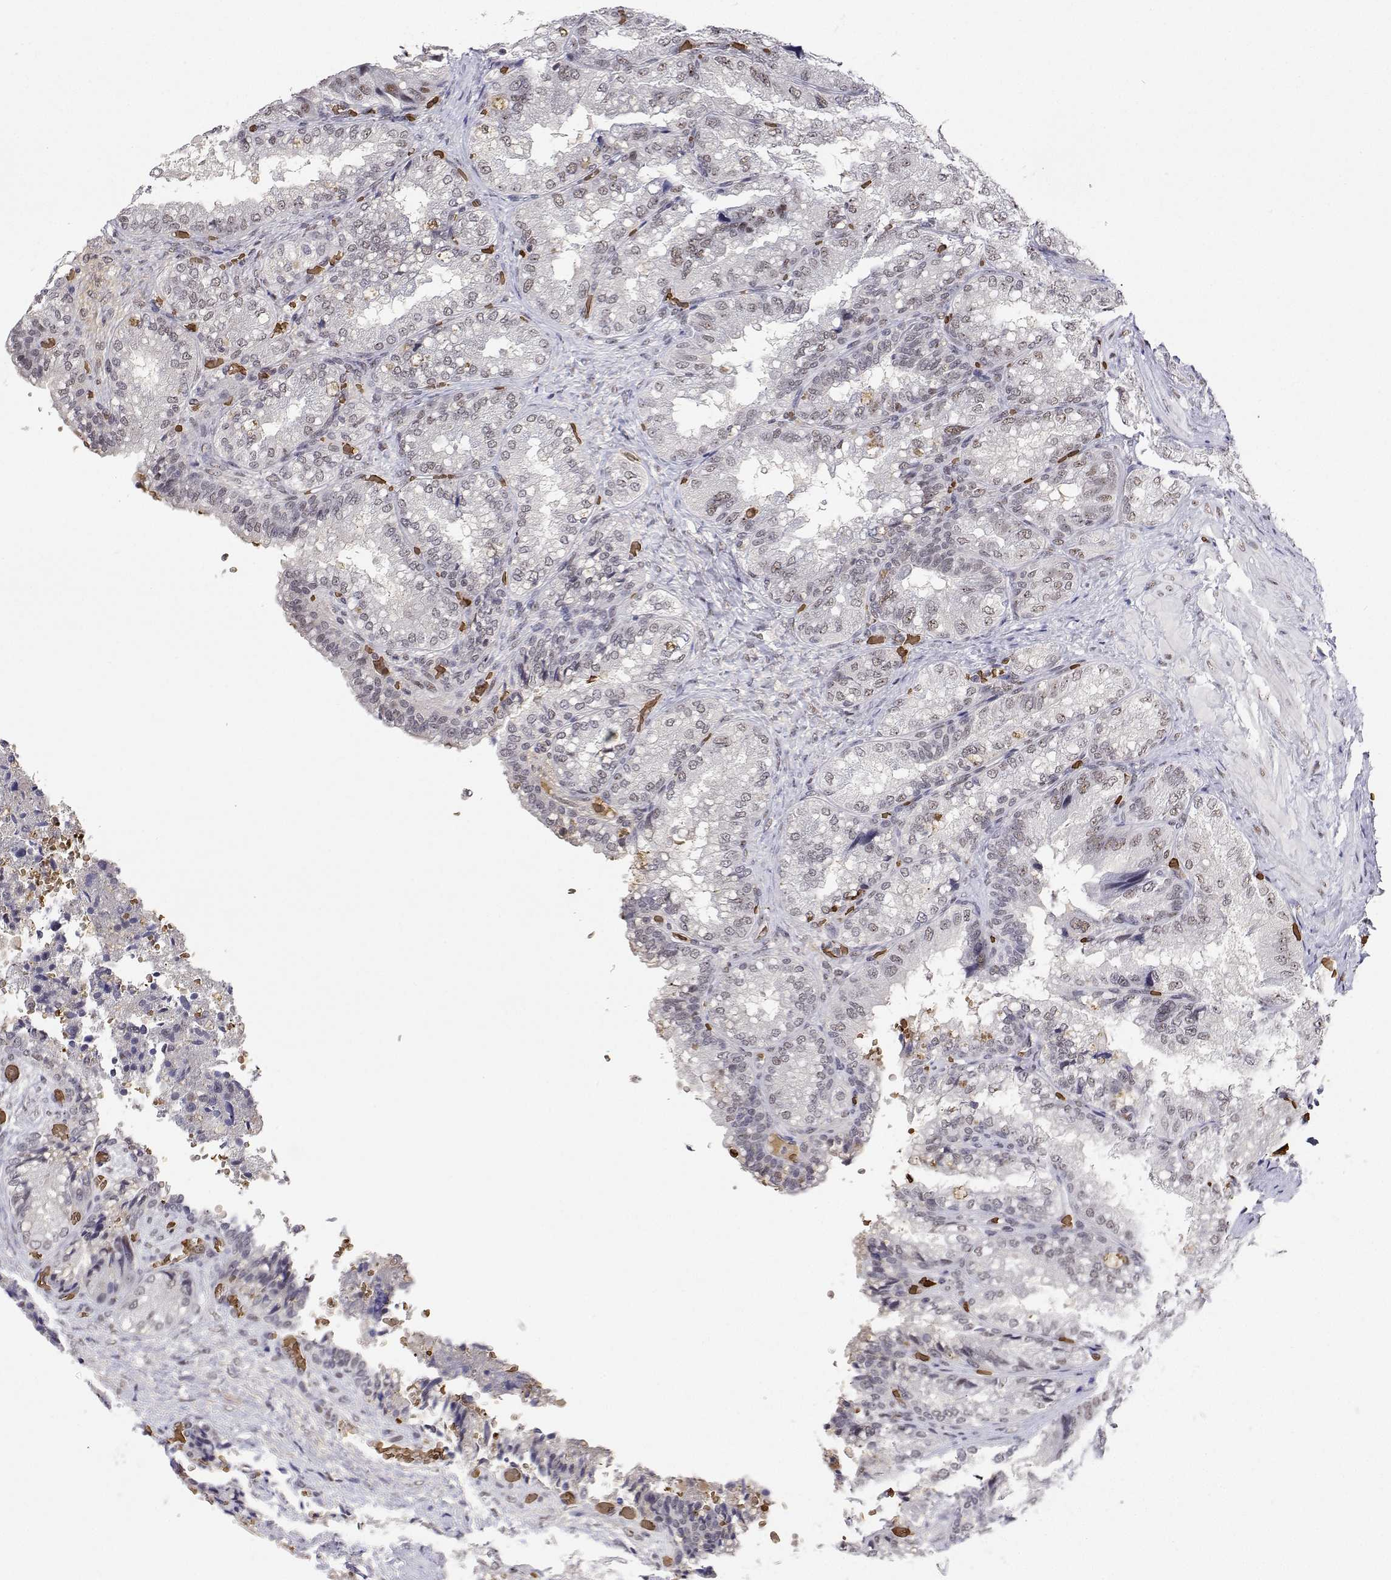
{"staining": {"intensity": "moderate", "quantity": "<25%", "location": "nuclear"}, "tissue": "seminal vesicle", "cell_type": "Glandular cells", "image_type": "normal", "snomed": [{"axis": "morphology", "description": "Normal tissue, NOS"}, {"axis": "topography", "description": "Seminal veicle"}], "caption": "Immunohistochemistry (DAB (3,3'-diaminobenzidine)) staining of unremarkable seminal vesicle displays moderate nuclear protein staining in approximately <25% of glandular cells.", "gene": "ADAR", "patient": {"sex": "male", "age": 57}}